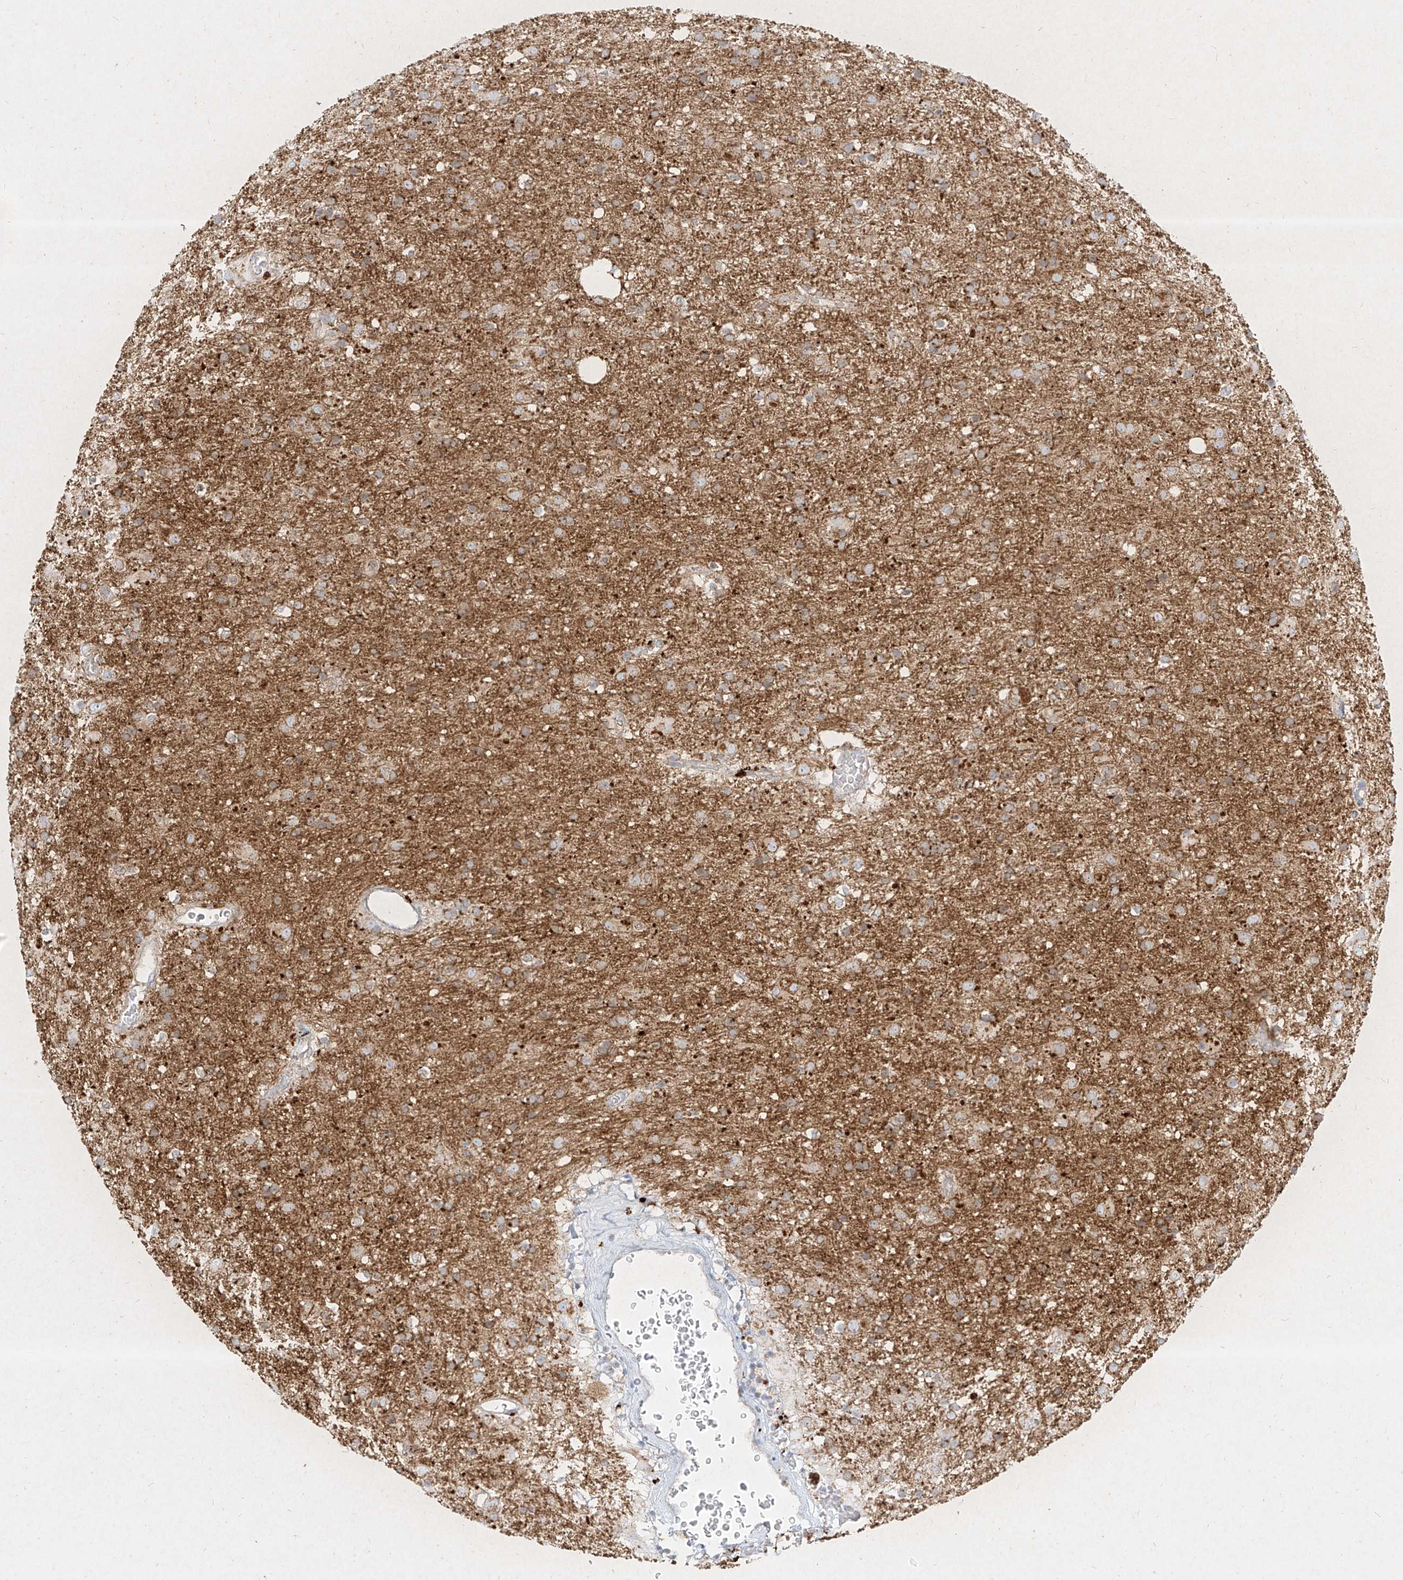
{"staining": {"intensity": "moderate", "quantity": "<25%", "location": "cytoplasmic/membranous"}, "tissue": "glioma", "cell_type": "Tumor cells", "image_type": "cancer", "snomed": [{"axis": "morphology", "description": "Glioma, malignant, Low grade"}, {"axis": "topography", "description": "Brain"}], "caption": "Human malignant glioma (low-grade) stained with a brown dye demonstrates moderate cytoplasmic/membranous positive positivity in about <25% of tumor cells.", "gene": "MTX2", "patient": {"sex": "male", "age": 65}}